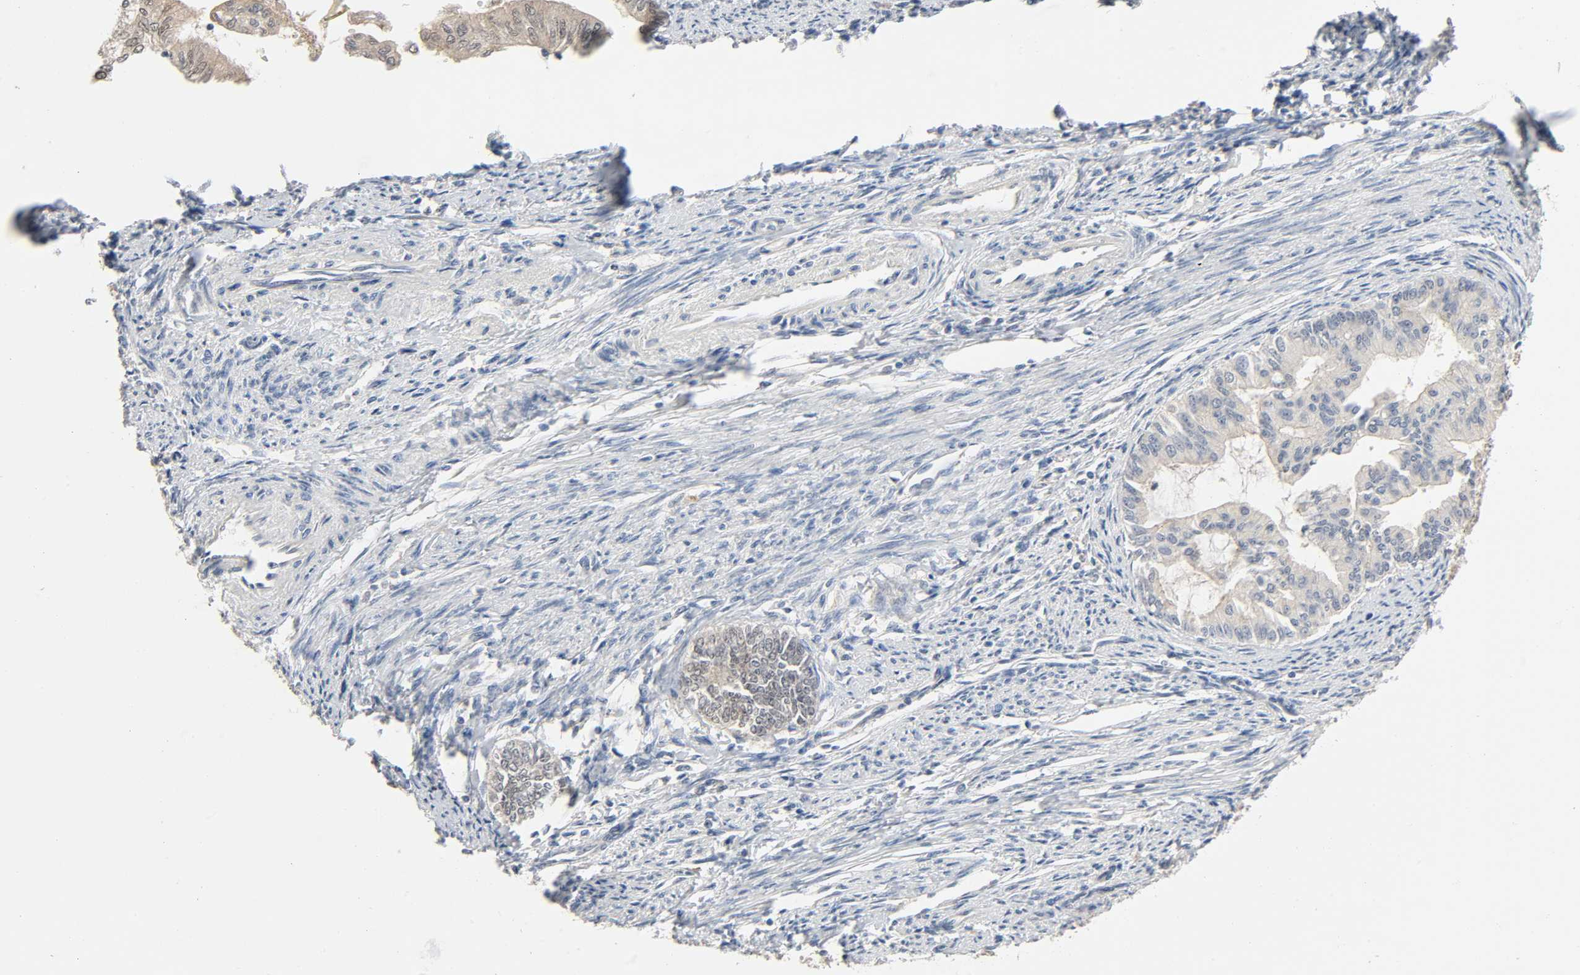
{"staining": {"intensity": "moderate", "quantity": "25%-75%", "location": "cytoplasmic/membranous"}, "tissue": "endometrial cancer", "cell_type": "Tumor cells", "image_type": "cancer", "snomed": [{"axis": "morphology", "description": "Adenocarcinoma, NOS"}, {"axis": "topography", "description": "Endometrium"}], "caption": "Brown immunohistochemical staining in endometrial cancer displays moderate cytoplasmic/membranous staining in about 25%-75% of tumor cells.", "gene": "MAGEA8", "patient": {"sex": "female", "age": 66}}